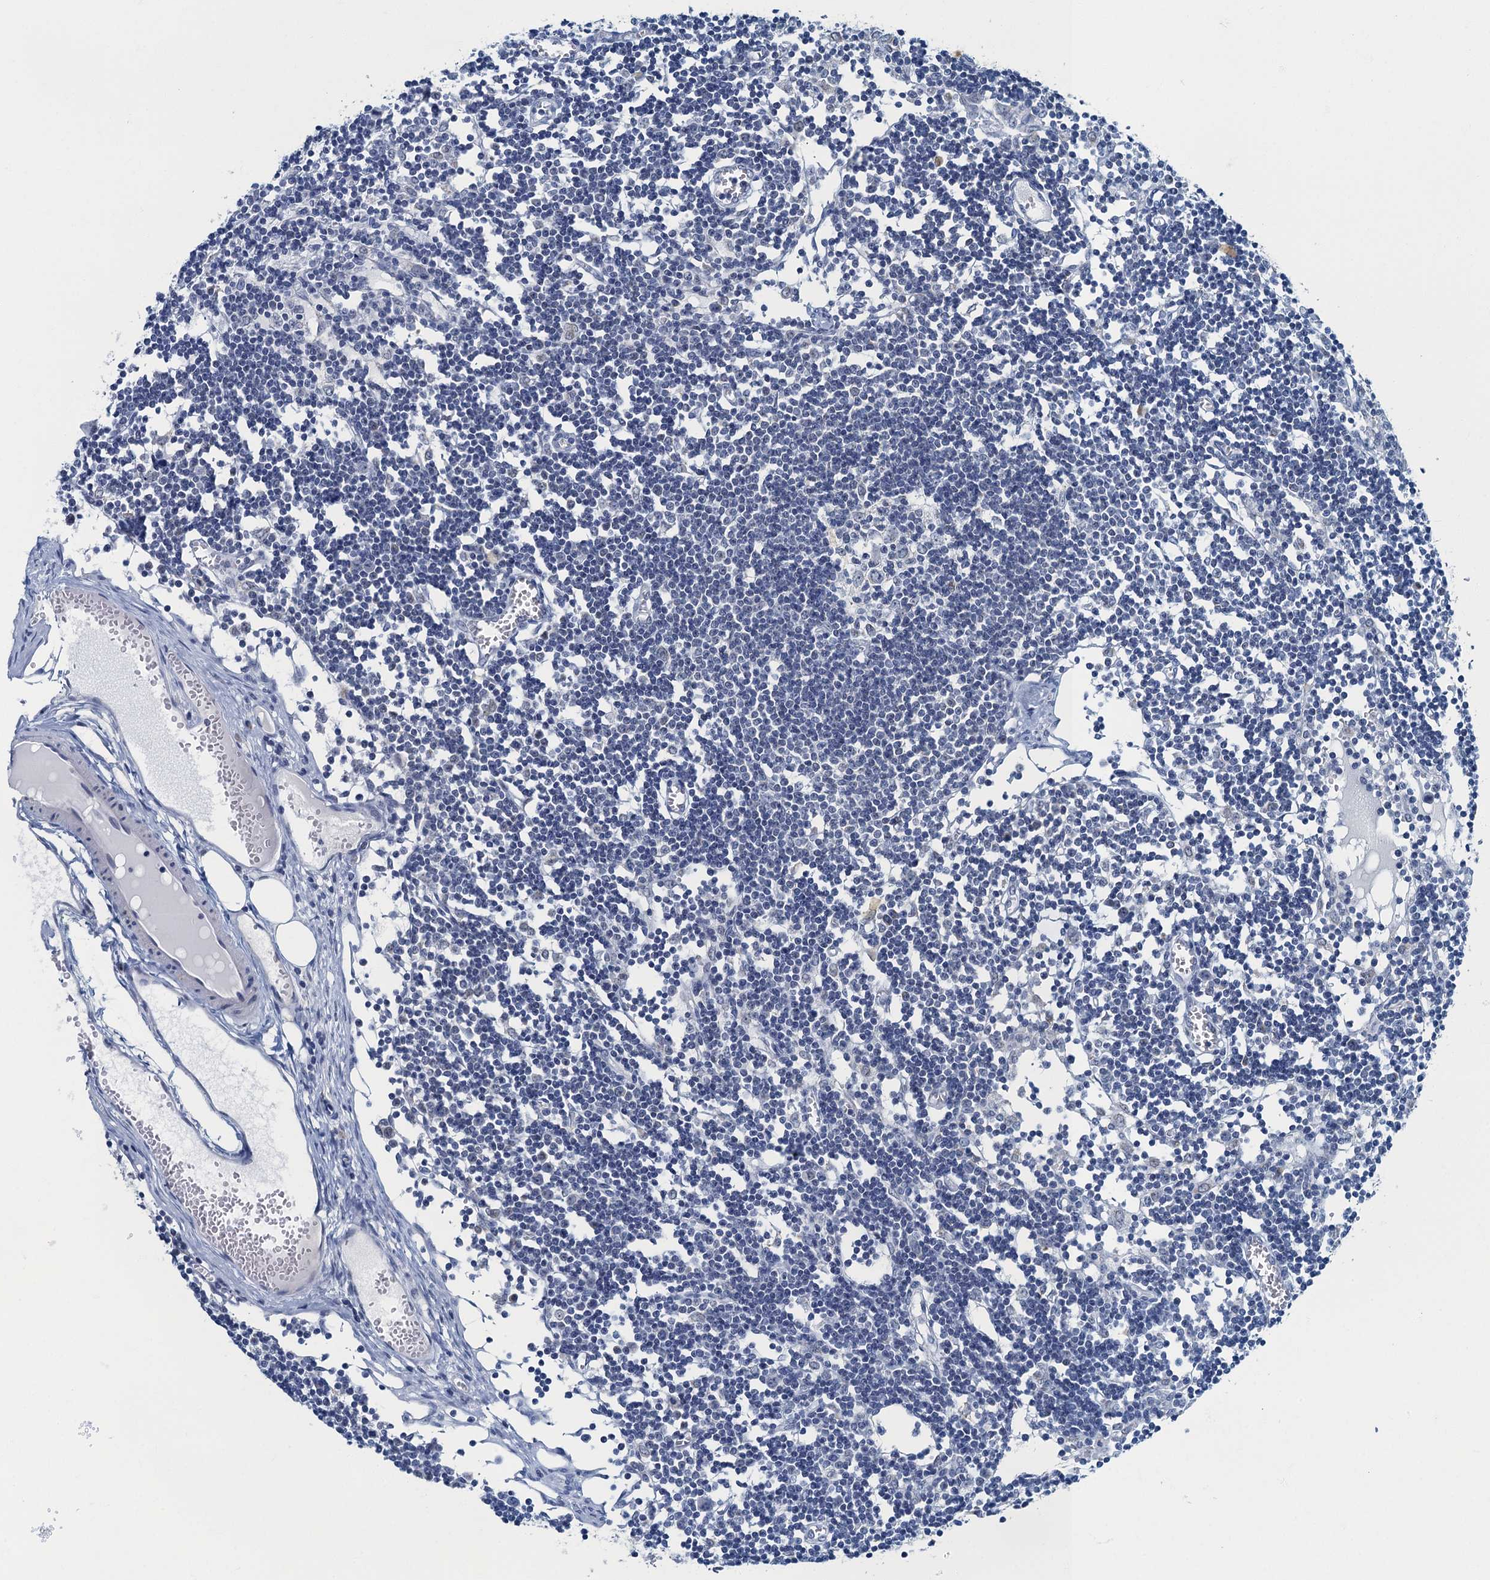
{"staining": {"intensity": "negative", "quantity": "none", "location": "none"}, "tissue": "lymph node", "cell_type": "Germinal center cells", "image_type": "normal", "snomed": [{"axis": "morphology", "description": "Normal tissue, NOS"}, {"axis": "topography", "description": "Lymph node"}], "caption": "Immunohistochemistry micrograph of normal lymph node: lymph node stained with DAB (3,3'-diaminobenzidine) displays no significant protein positivity in germinal center cells. (Brightfield microscopy of DAB (3,3'-diaminobenzidine) immunohistochemistry at high magnification).", "gene": "RAD9B", "patient": {"sex": "female", "age": 11}}